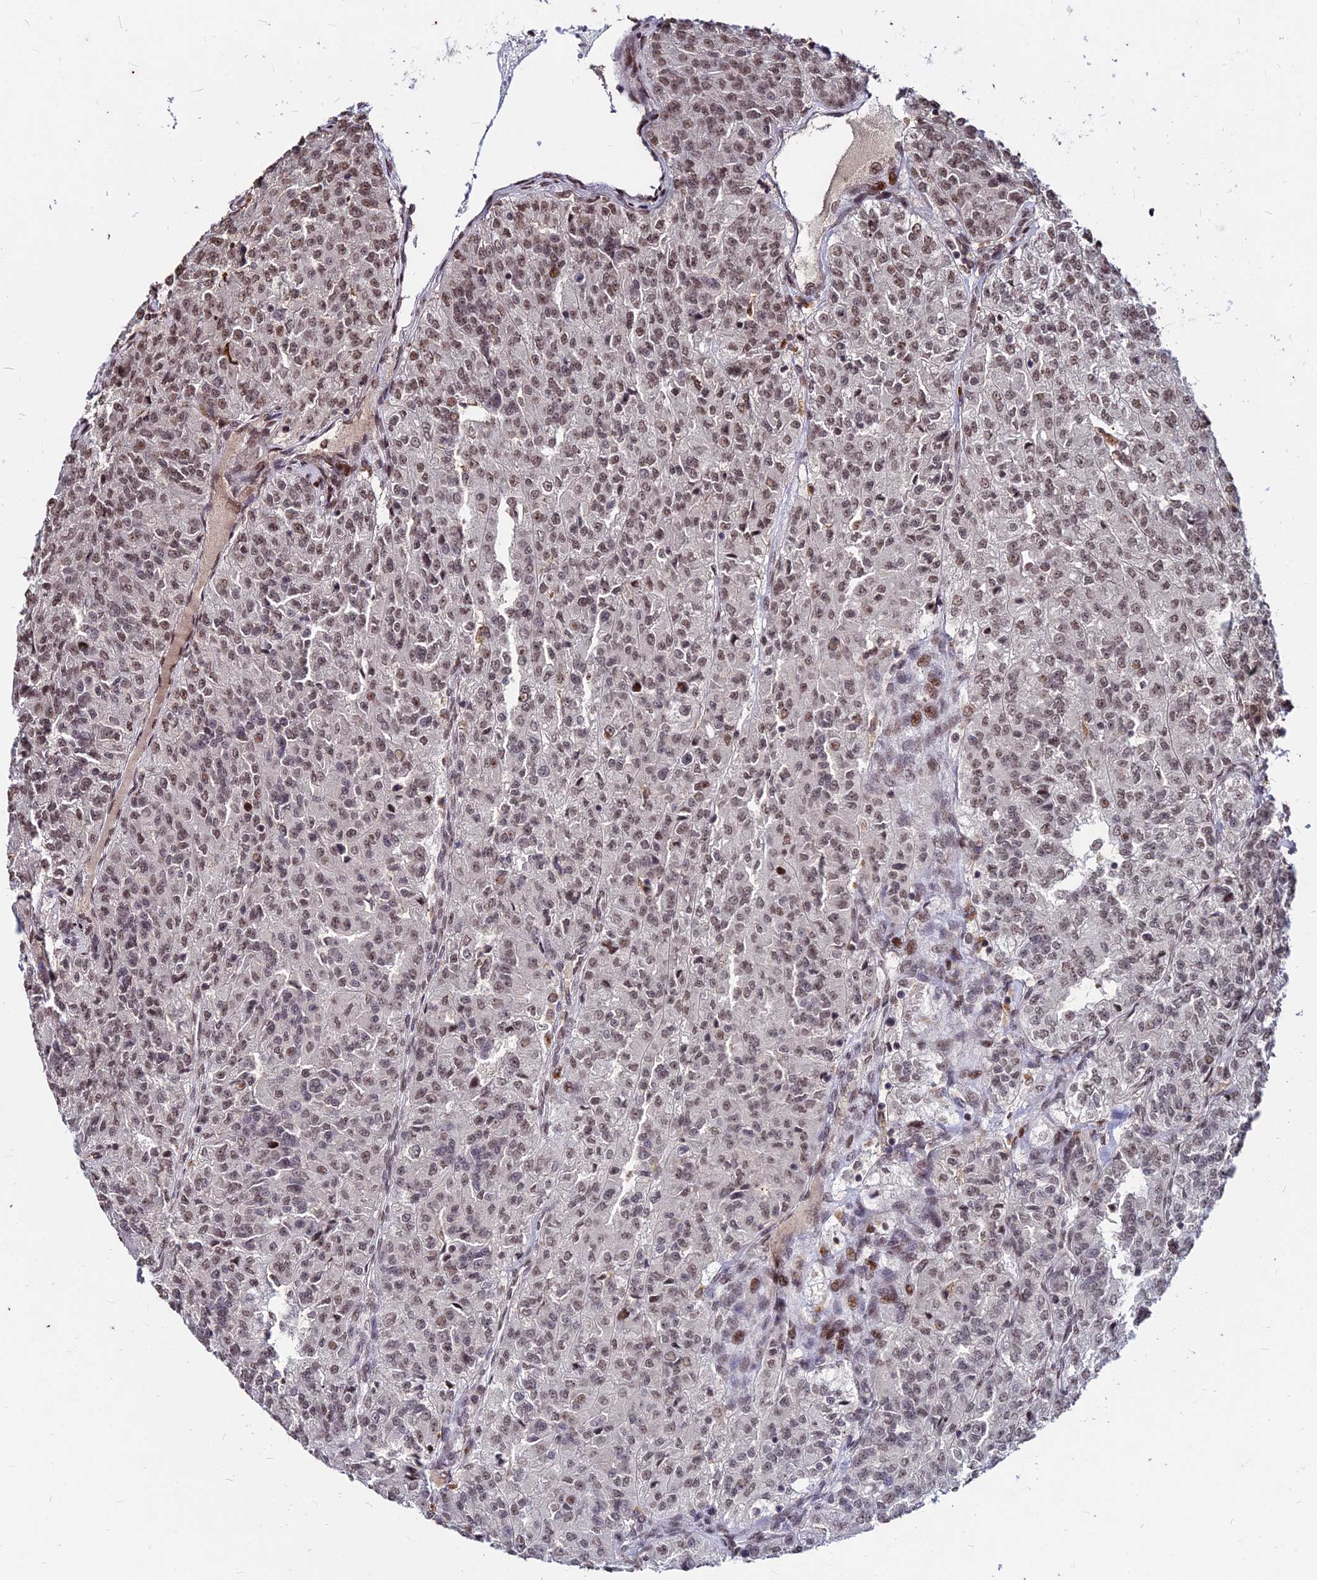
{"staining": {"intensity": "moderate", "quantity": ">75%", "location": "nuclear"}, "tissue": "renal cancer", "cell_type": "Tumor cells", "image_type": "cancer", "snomed": [{"axis": "morphology", "description": "Adenocarcinoma, NOS"}, {"axis": "topography", "description": "Kidney"}], "caption": "This is a micrograph of IHC staining of renal cancer, which shows moderate staining in the nuclear of tumor cells.", "gene": "ZBED4", "patient": {"sex": "female", "age": 63}}